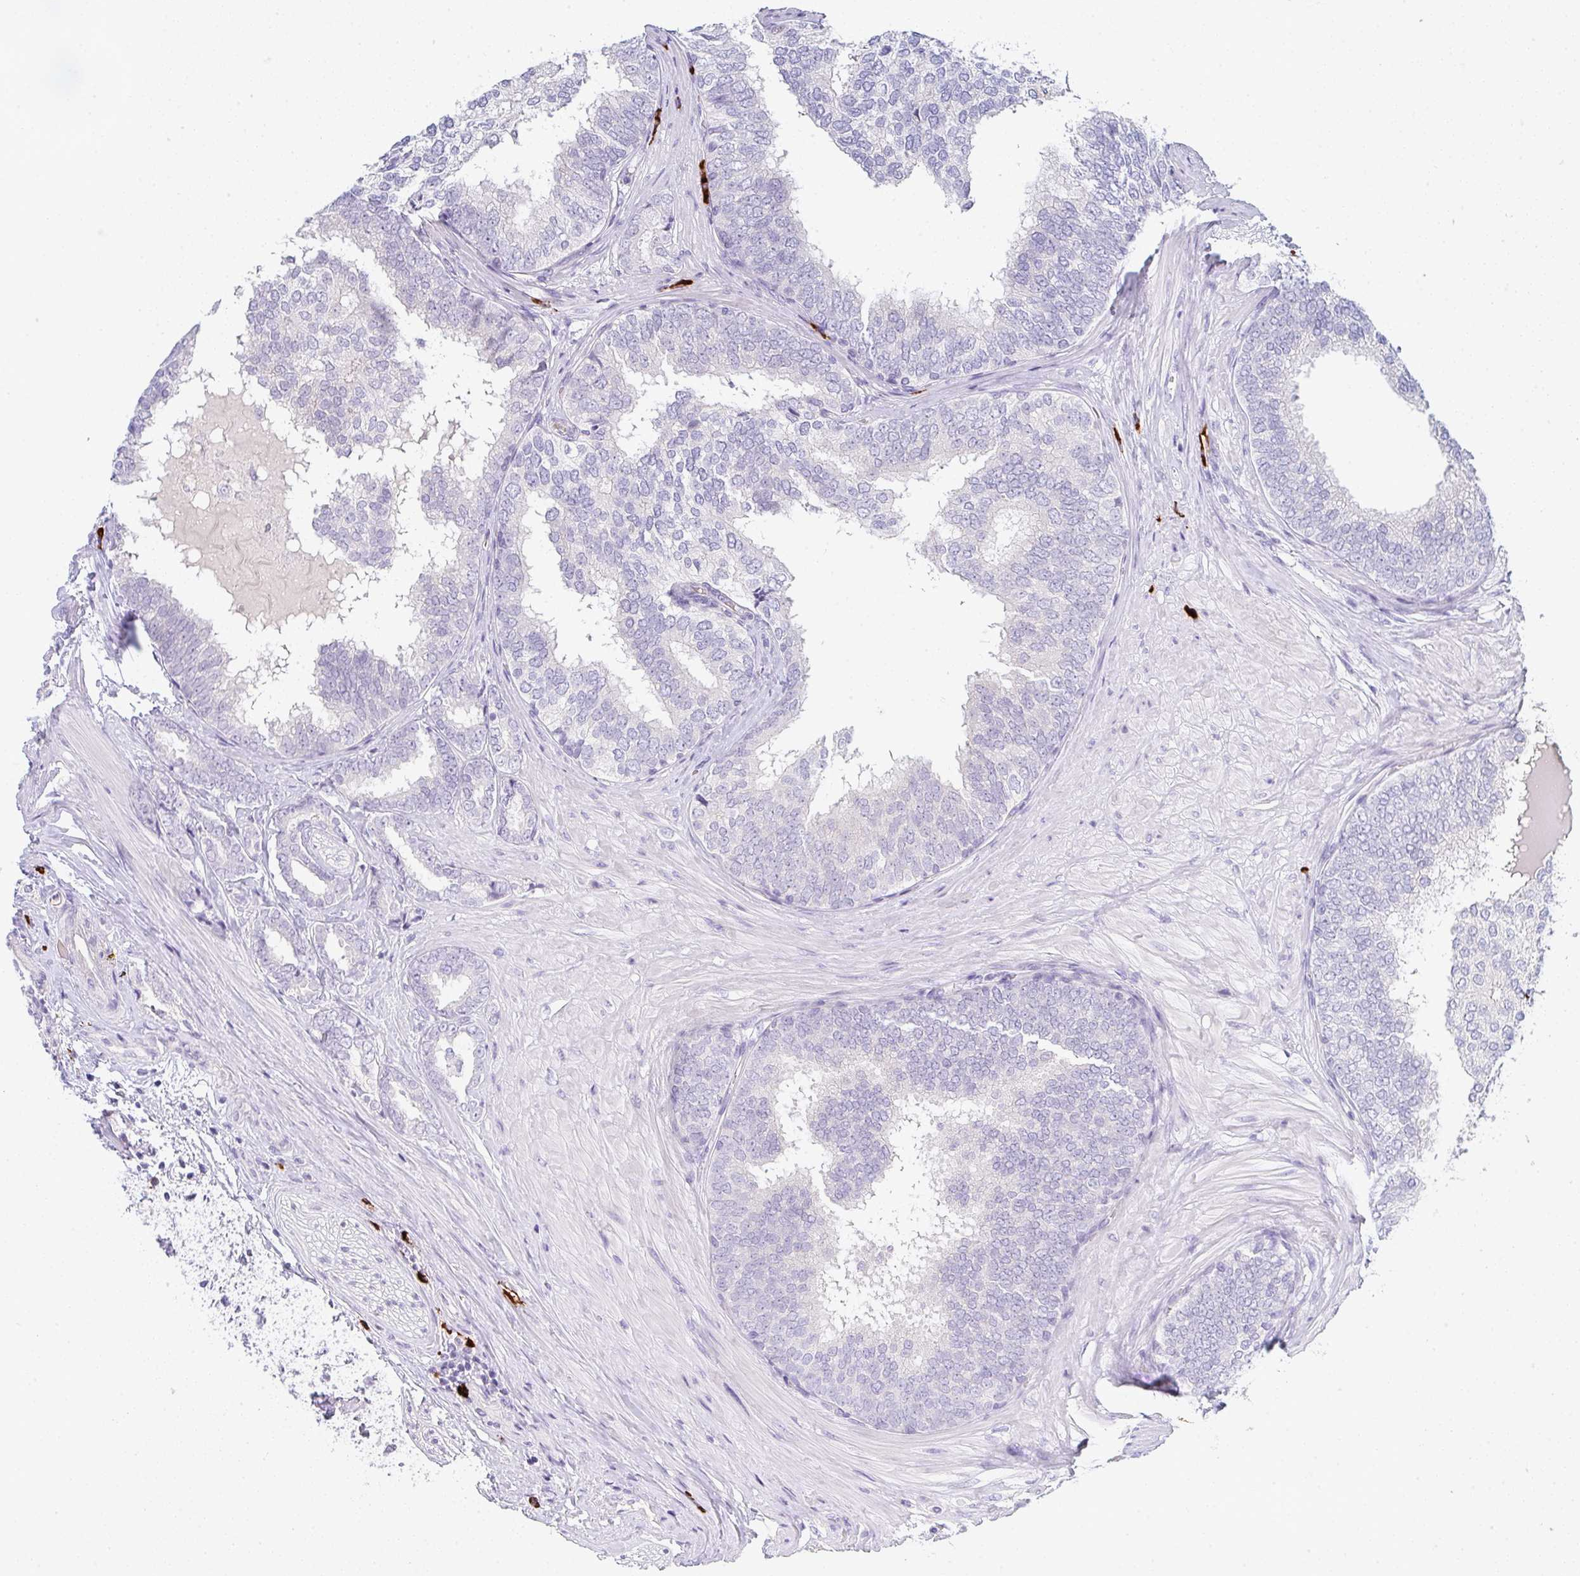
{"staining": {"intensity": "negative", "quantity": "none", "location": "none"}, "tissue": "prostate cancer", "cell_type": "Tumor cells", "image_type": "cancer", "snomed": [{"axis": "morphology", "description": "Adenocarcinoma, High grade"}, {"axis": "topography", "description": "Prostate"}], "caption": "Immunohistochemistry (IHC) histopathology image of prostate cancer (adenocarcinoma (high-grade)) stained for a protein (brown), which displays no positivity in tumor cells. (DAB IHC, high magnification).", "gene": "CACNA1S", "patient": {"sex": "male", "age": 72}}